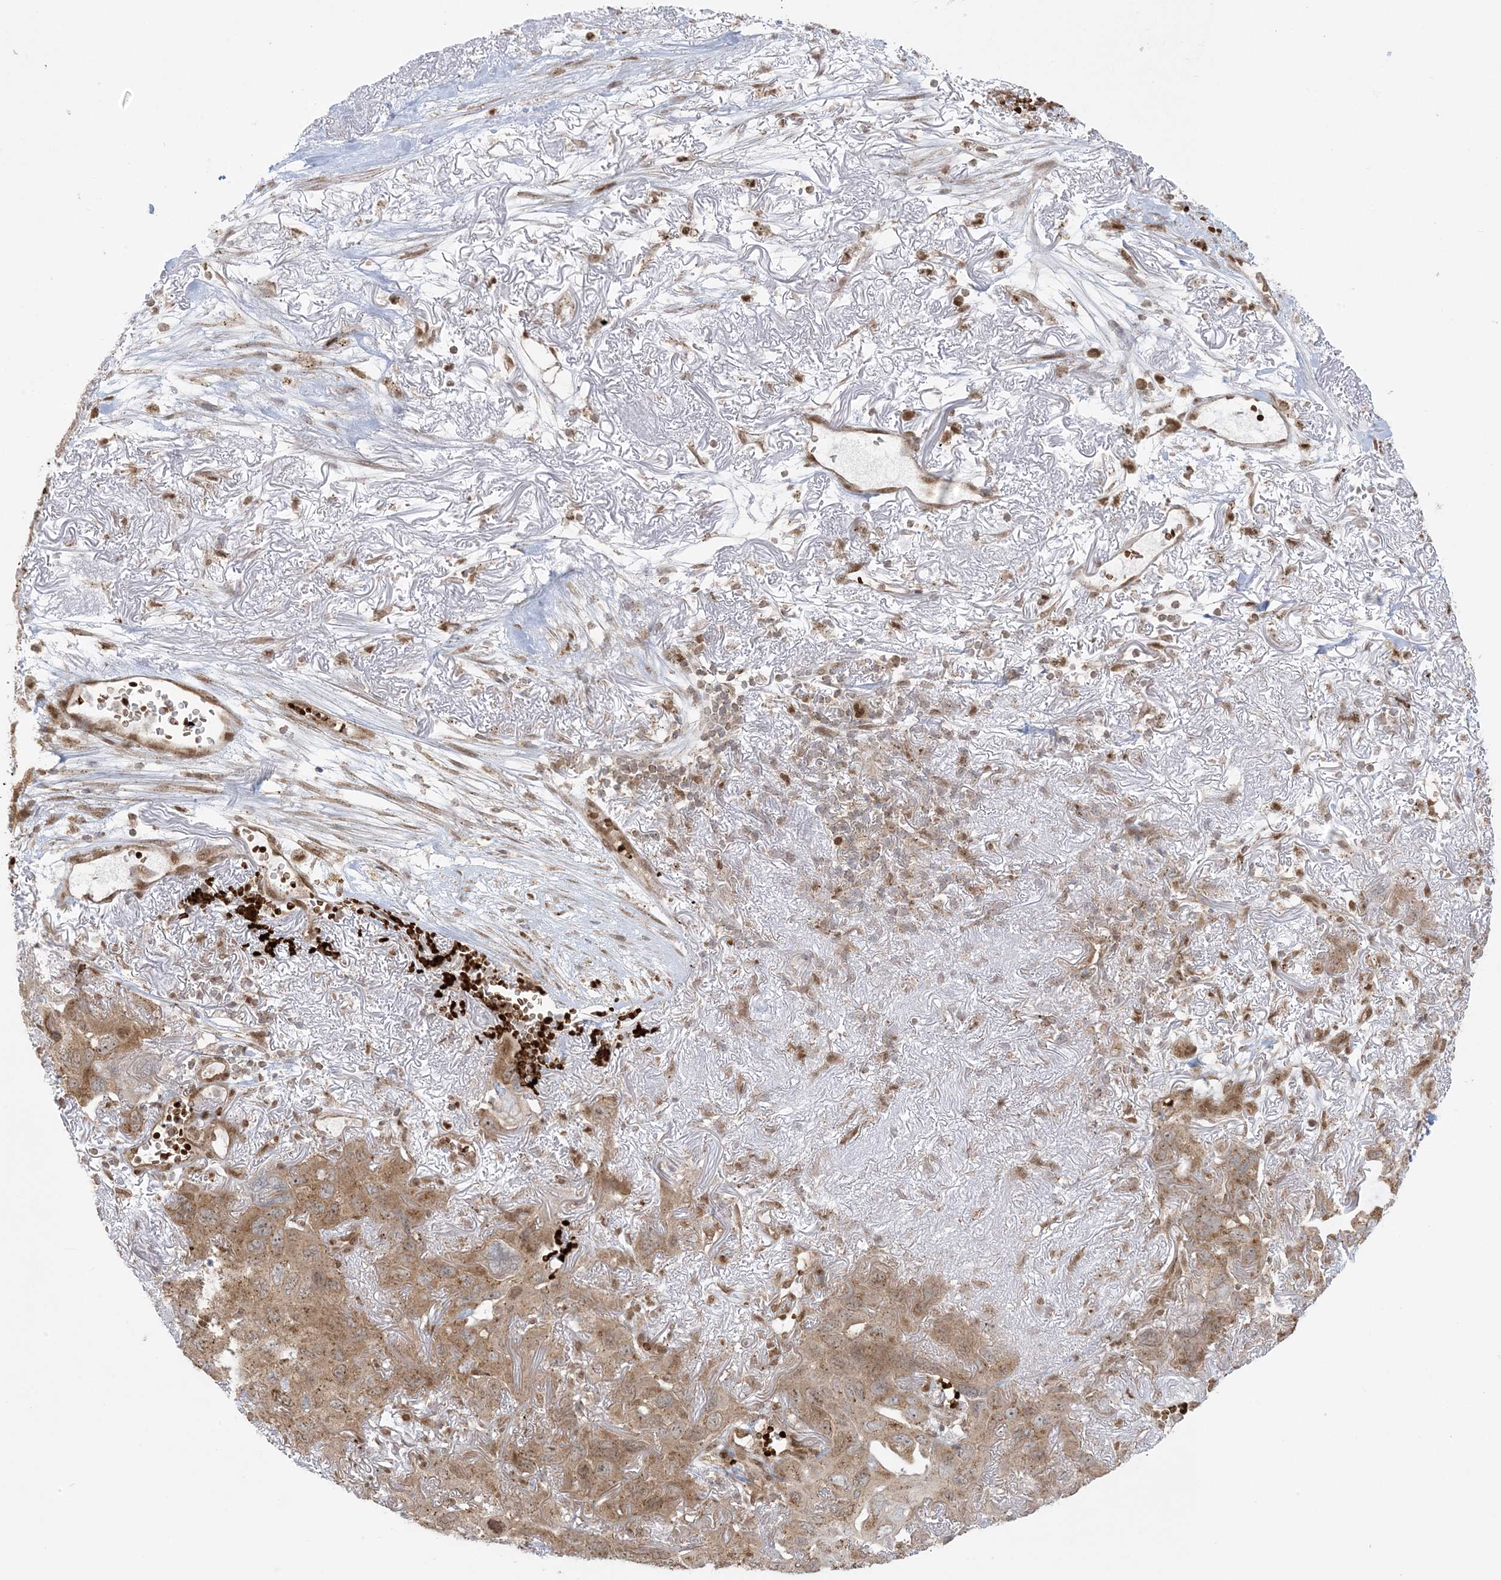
{"staining": {"intensity": "moderate", "quantity": ">75%", "location": "cytoplasmic/membranous"}, "tissue": "lung cancer", "cell_type": "Tumor cells", "image_type": "cancer", "snomed": [{"axis": "morphology", "description": "Squamous cell carcinoma, NOS"}, {"axis": "topography", "description": "Lung"}], "caption": "This is a photomicrograph of immunohistochemistry staining of lung squamous cell carcinoma, which shows moderate positivity in the cytoplasmic/membranous of tumor cells.", "gene": "ABCF3", "patient": {"sex": "female", "age": 73}}